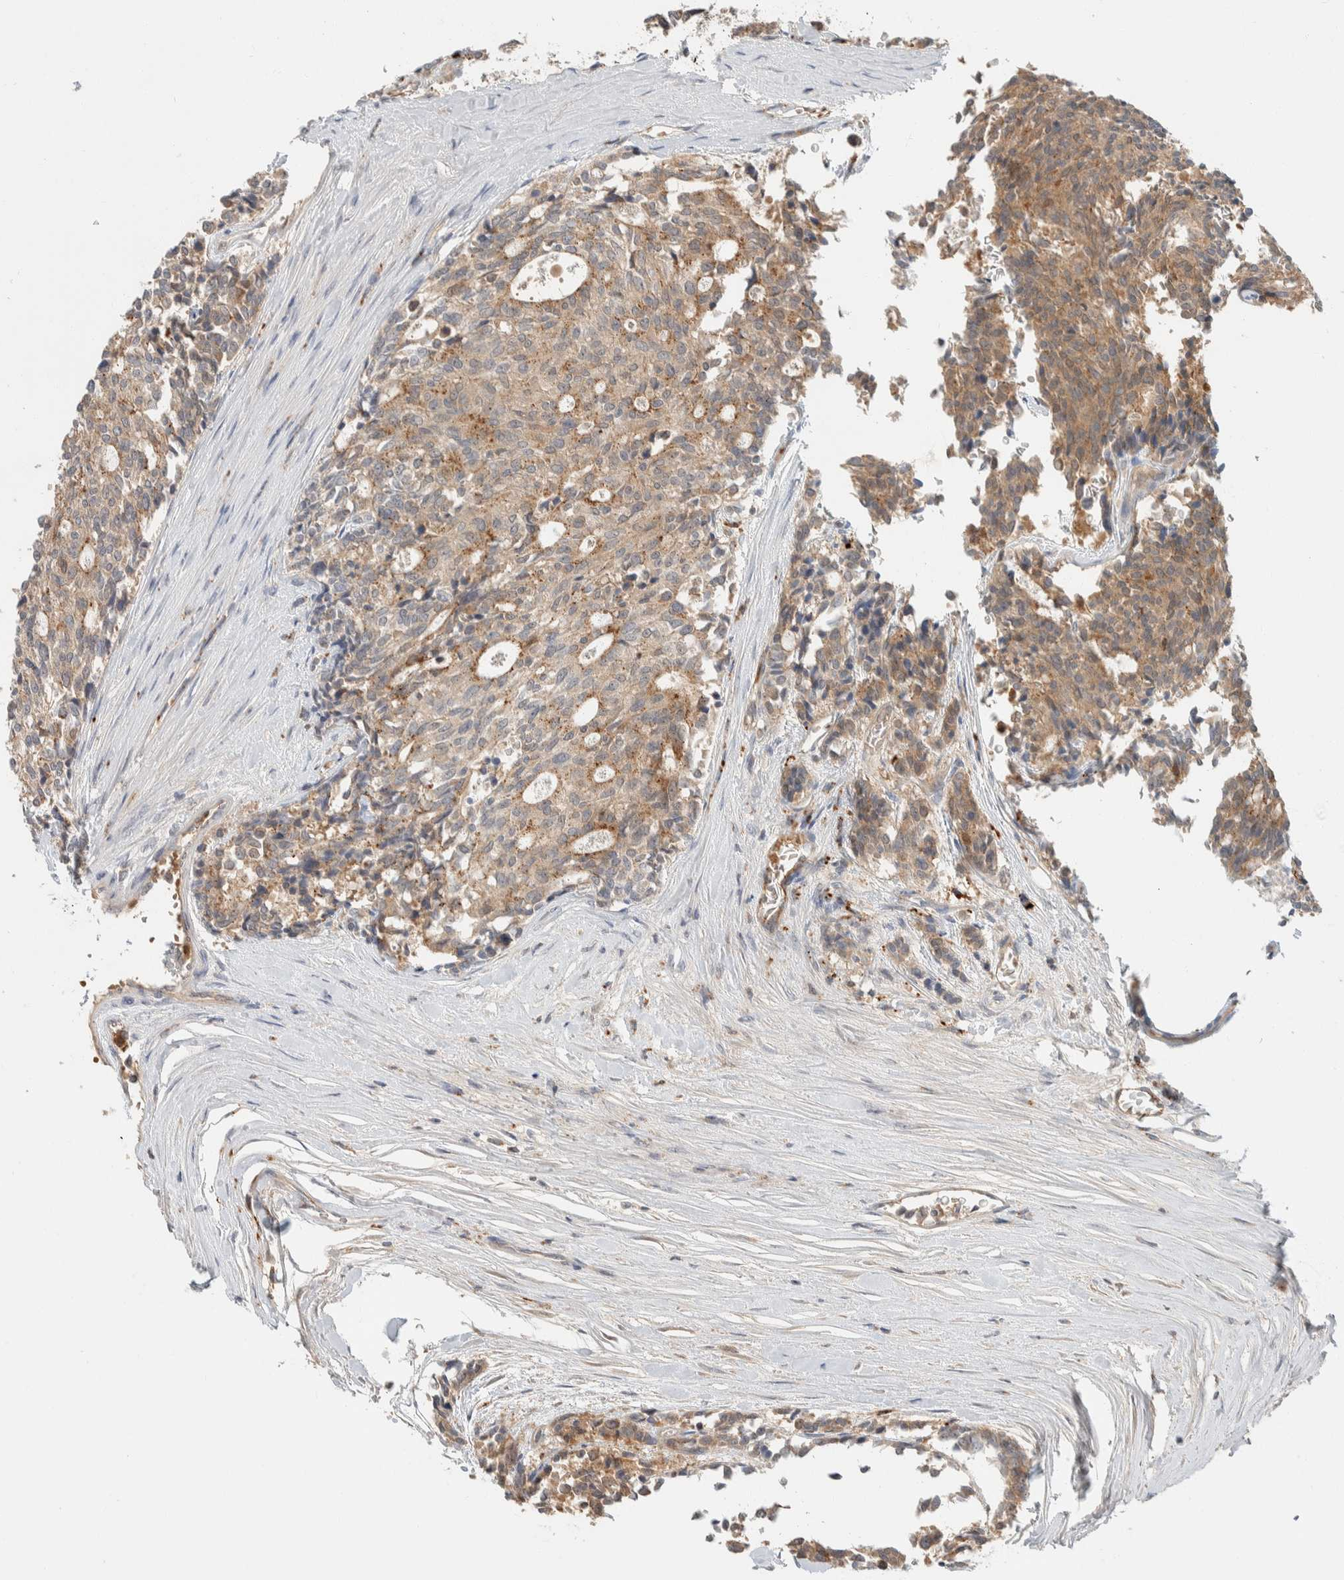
{"staining": {"intensity": "weak", "quantity": ">75%", "location": "cytoplasmic/membranous"}, "tissue": "carcinoid", "cell_type": "Tumor cells", "image_type": "cancer", "snomed": [{"axis": "morphology", "description": "Carcinoid, malignant, NOS"}, {"axis": "topography", "description": "Pancreas"}], "caption": "Immunohistochemistry image of carcinoid (malignant) stained for a protein (brown), which reveals low levels of weak cytoplasmic/membranous staining in about >75% of tumor cells.", "gene": "GCLM", "patient": {"sex": "female", "age": 54}}